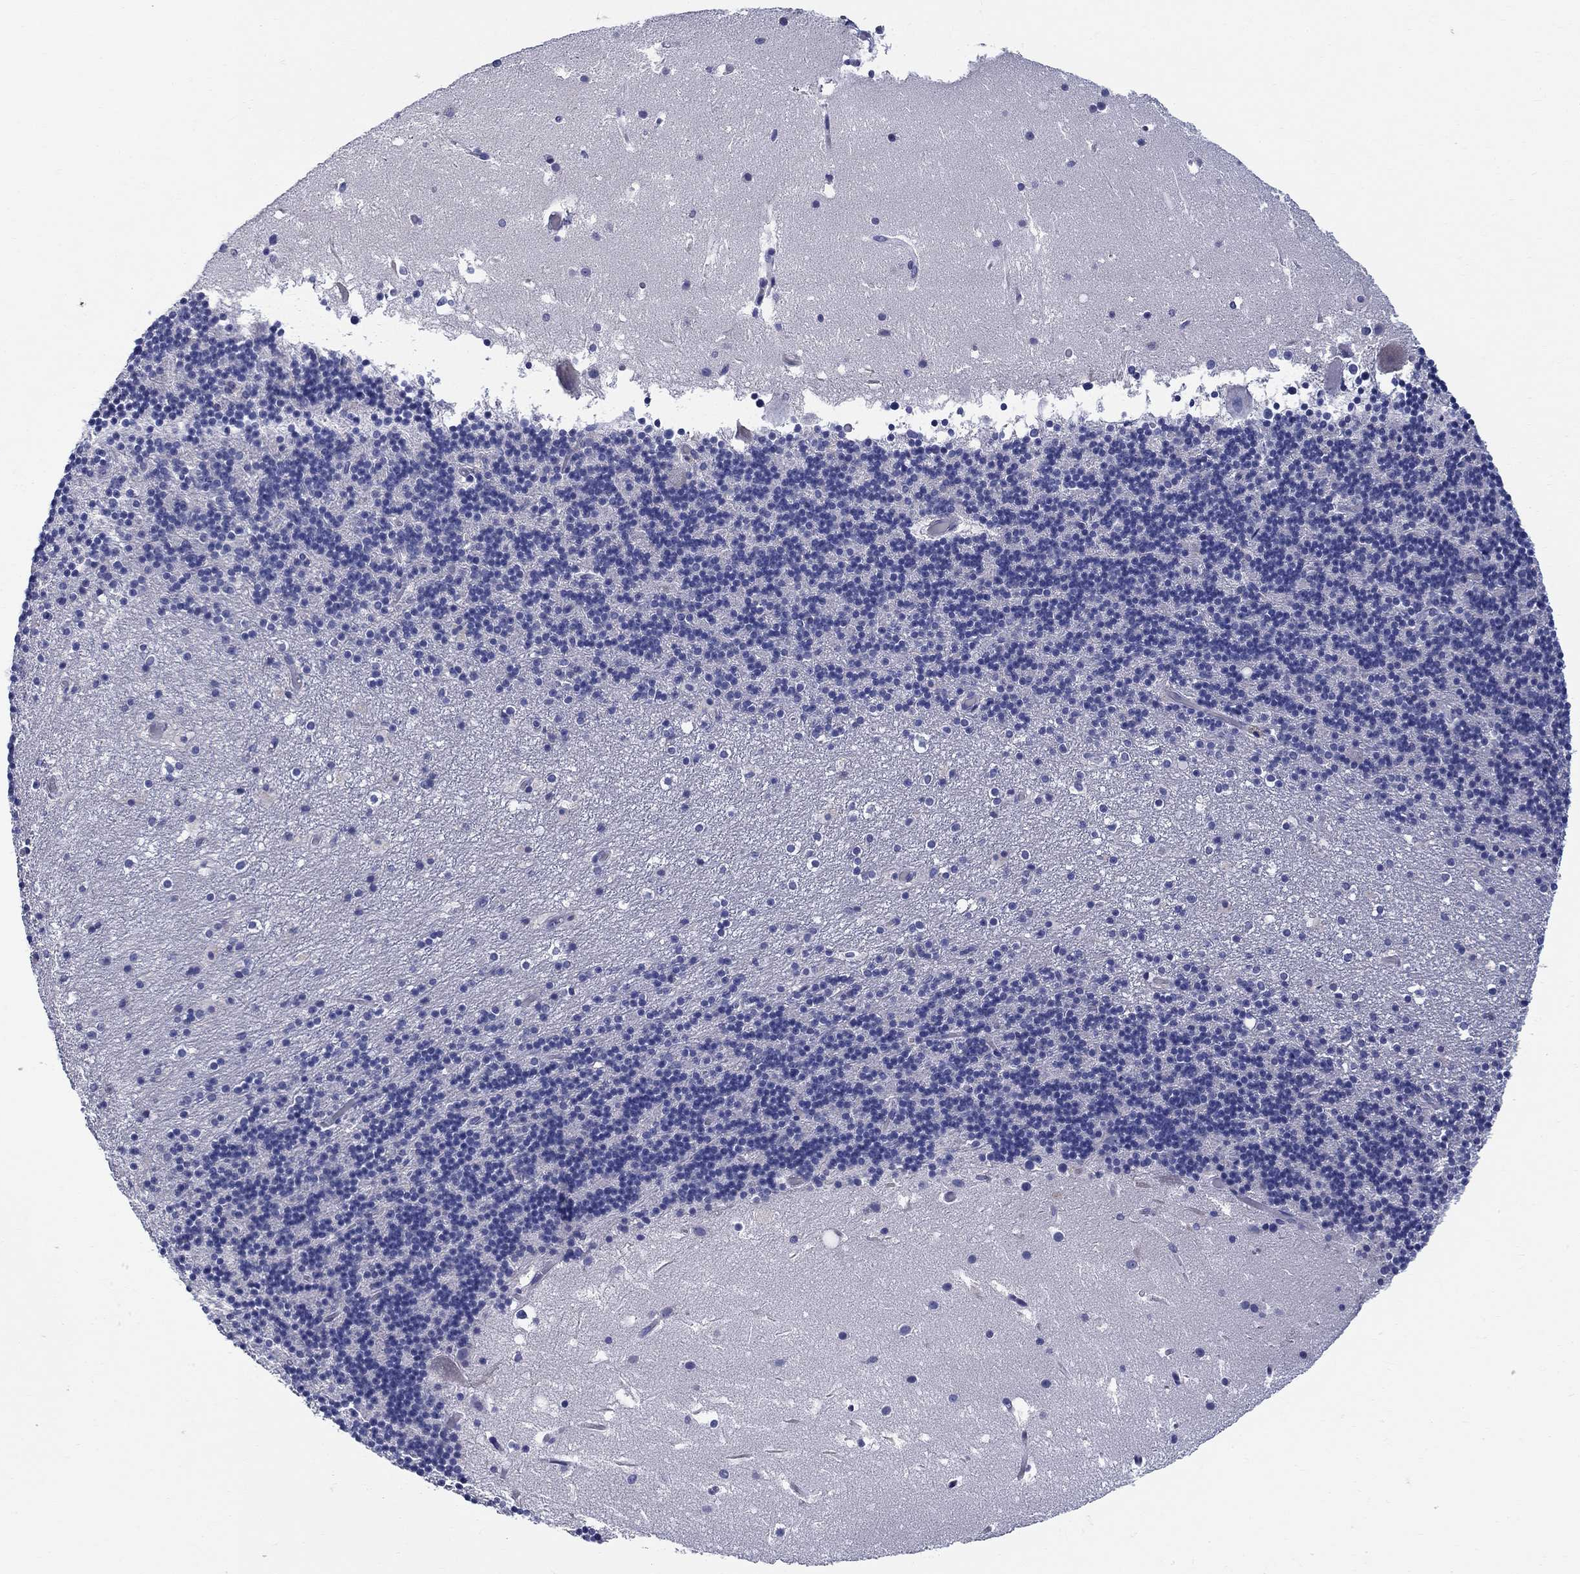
{"staining": {"intensity": "negative", "quantity": "none", "location": "none"}, "tissue": "cerebellum", "cell_type": "Cells in granular layer", "image_type": "normal", "snomed": [{"axis": "morphology", "description": "Normal tissue, NOS"}, {"axis": "topography", "description": "Cerebellum"}], "caption": "Immunohistochemistry image of benign cerebellum stained for a protein (brown), which displays no expression in cells in granular layer.", "gene": "QRFPR", "patient": {"sex": "male", "age": 37}}